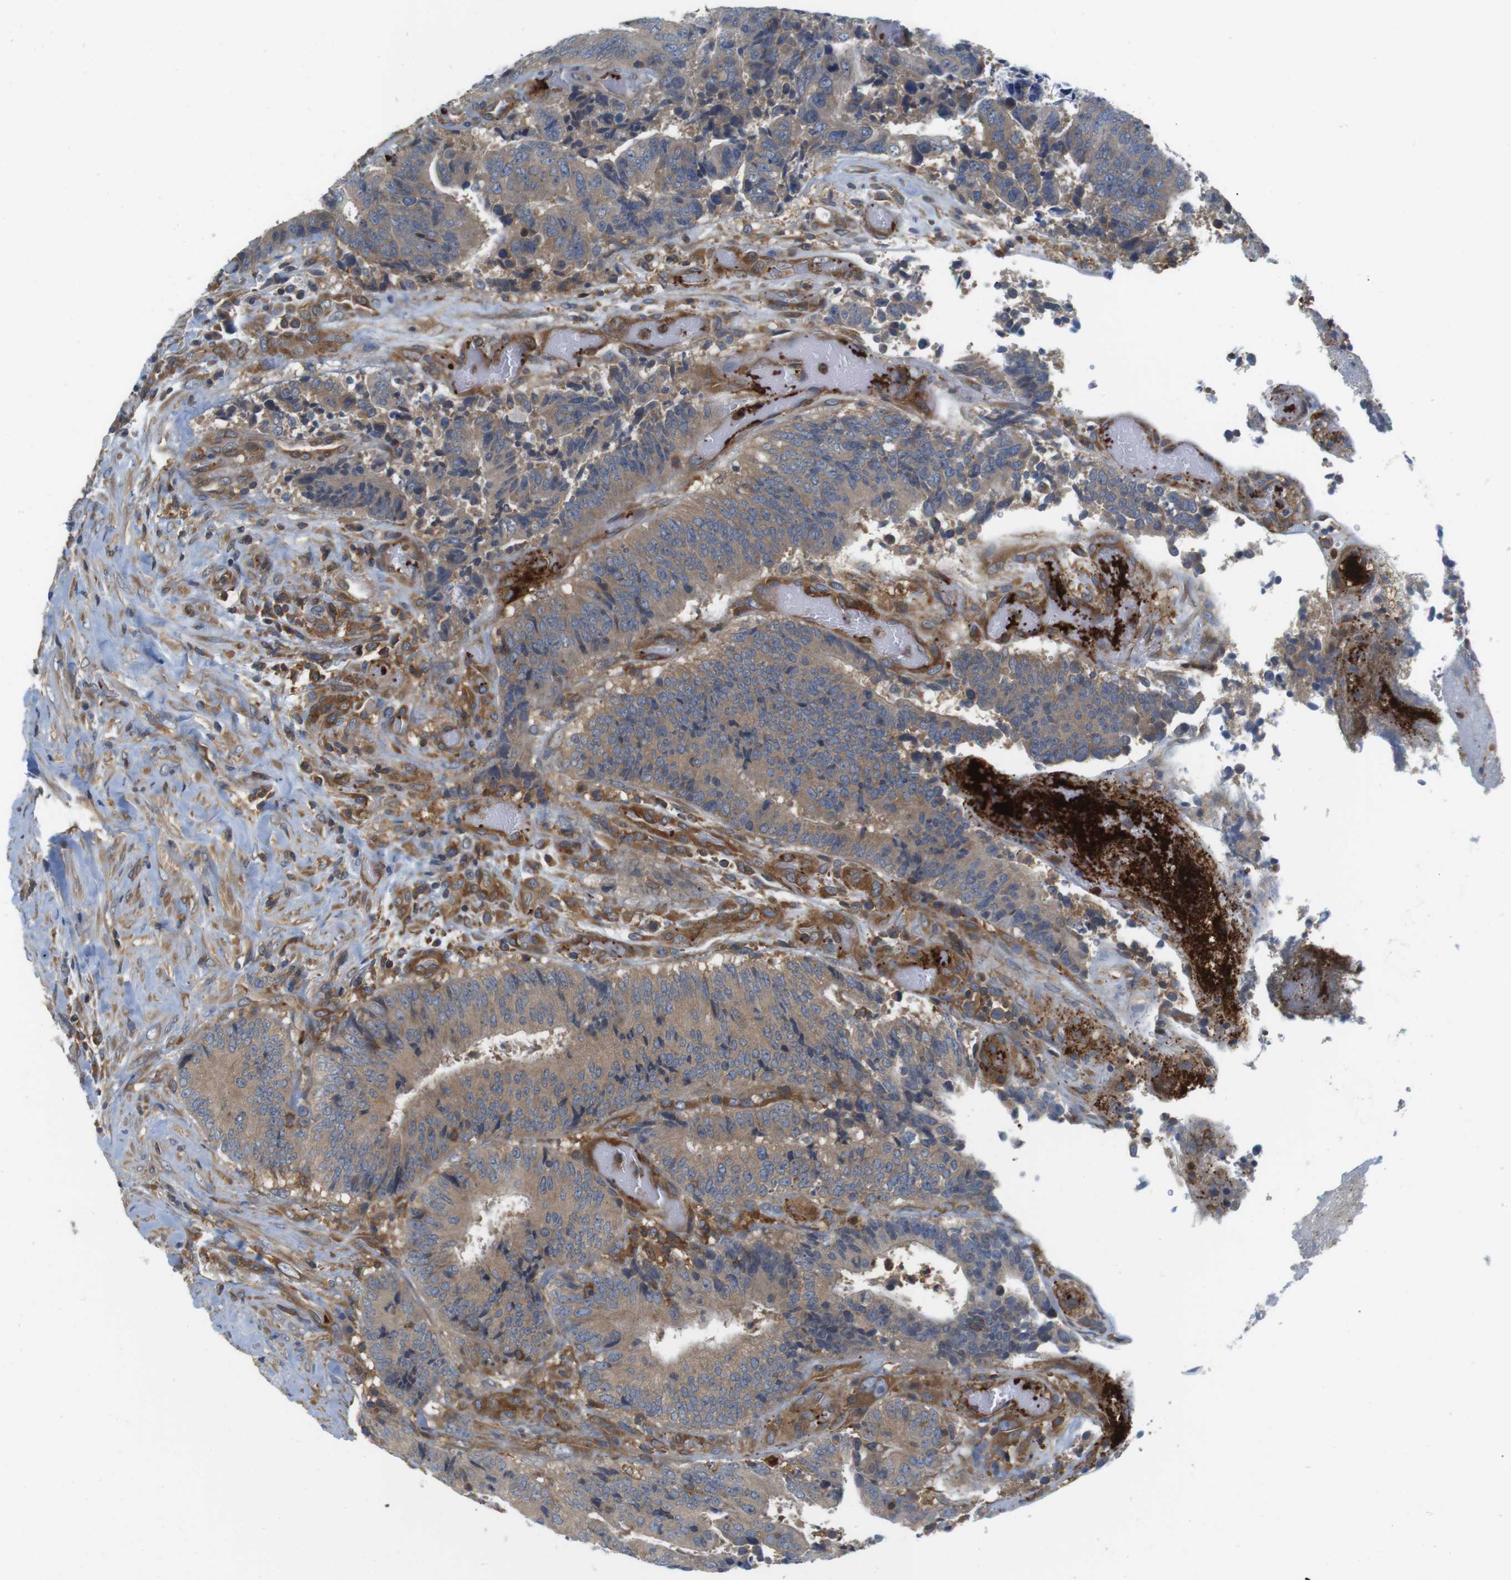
{"staining": {"intensity": "moderate", "quantity": ">75%", "location": "cytoplasmic/membranous"}, "tissue": "colorectal cancer", "cell_type": "Tumor cells", "image_type": "cancer", "snomed": [{"axis": "morphology", "description": "Adenocarcinoma, NOS"}, {"axis": "topography", "description": "Rectum"}], "caption": "A histopathology image showing moderate cytoplasmic/membranous expression in approximately >75% of tumor cells in colorectal cancer (adenocarcinoma), as visualized by brown immunohistochemical staining.", "gene": "HERPUD2", "patient": {"sex": "male", "age": 72}}